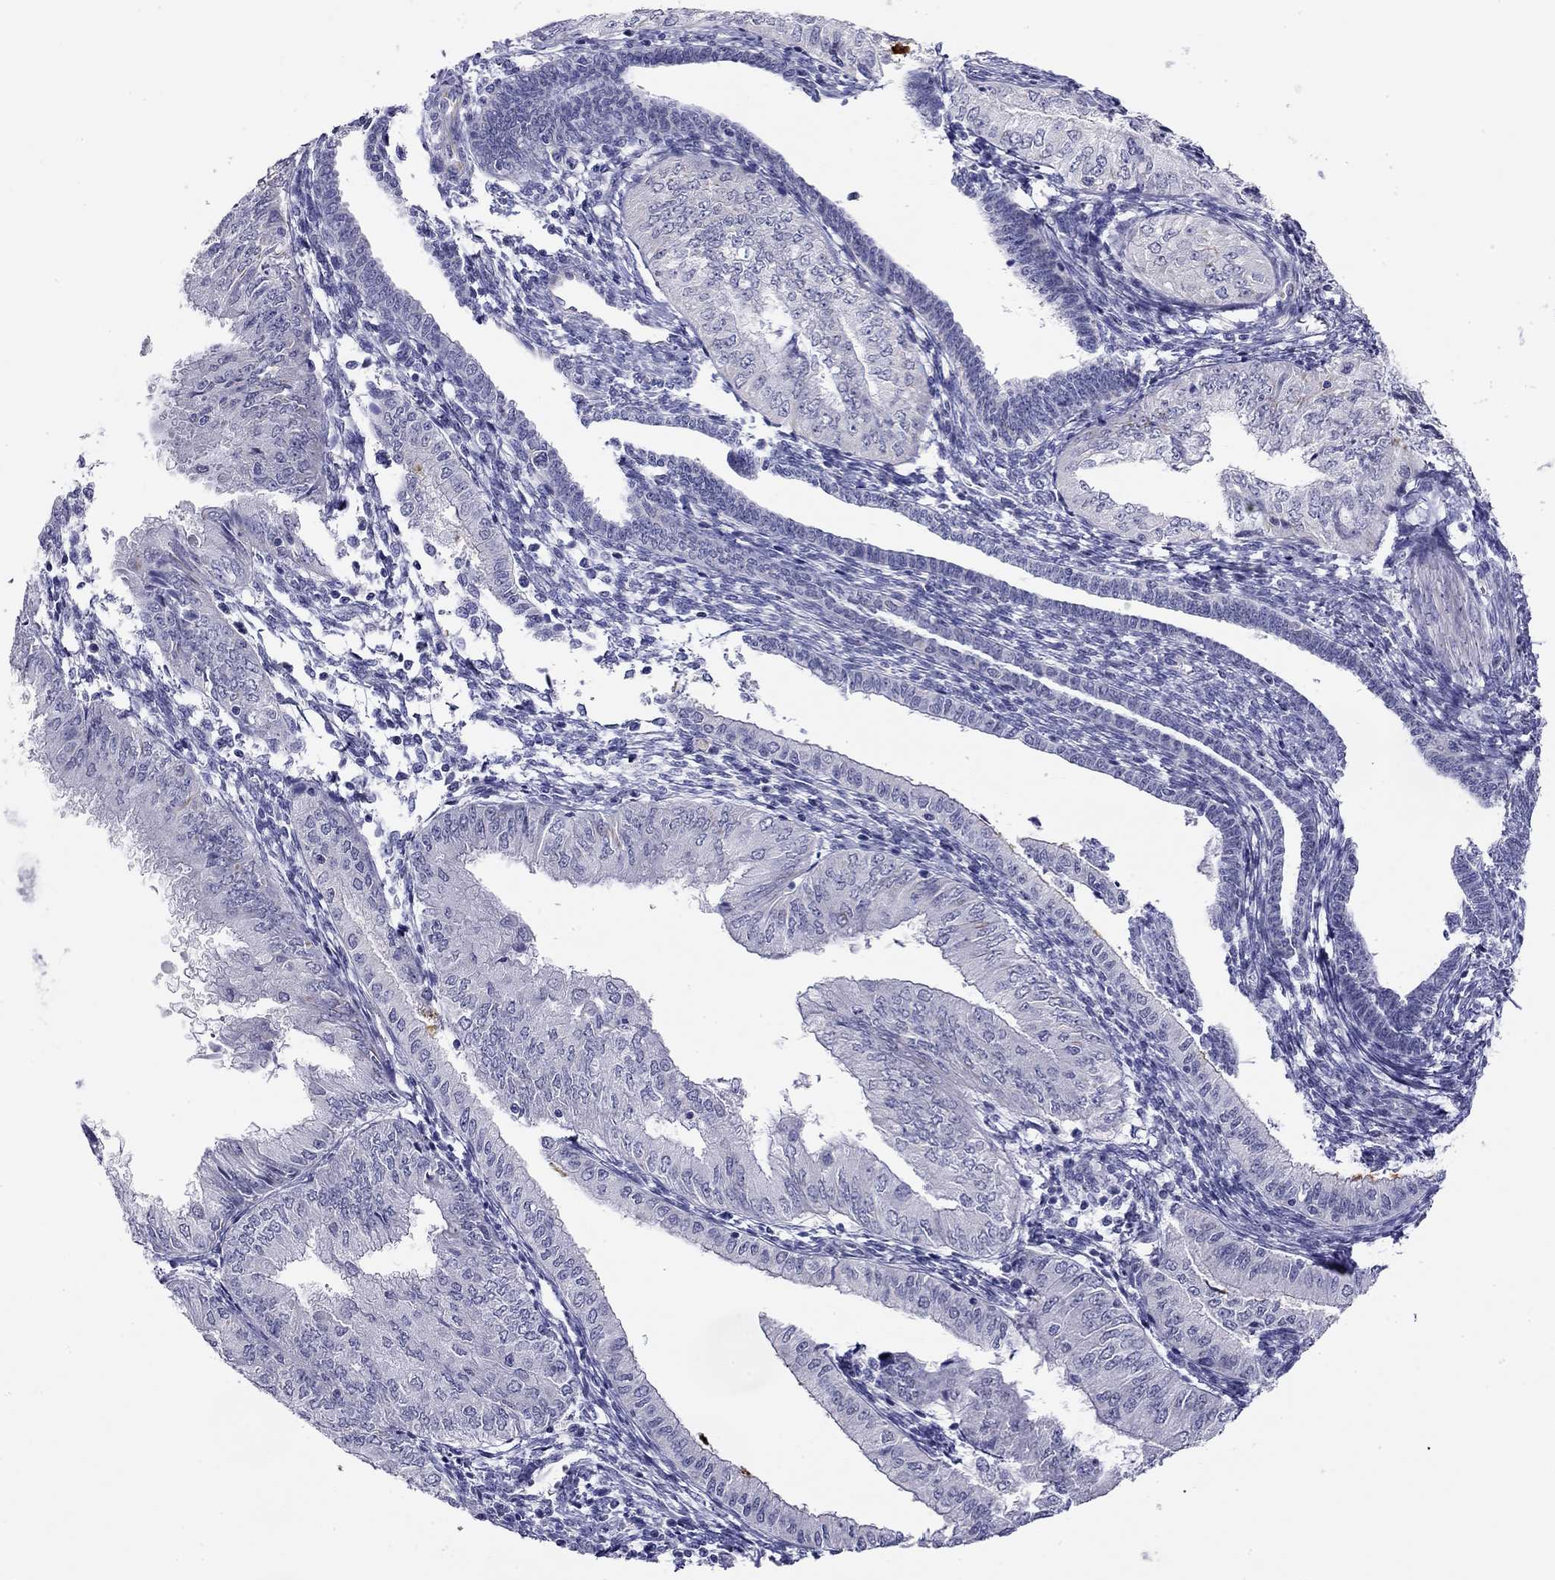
{"staining": {"intensity": "negative", "quantity": "none", "location": "none"}, "tissue": "endometrial cancer", "cell_type": "Tumor cells", "image_type": "cancer", "snomed": [{"axis": "morphology", "description": "Adenocarcinoma, NOS"}, {"axis": "topography", "description": "Endometrium"}], "caption": "Immunohistochemistry photomicrograph of human endometrial adenocarcinoma stained for a protein (brown), which reveals no positivity in tumor cells.", "gene": "RTL1", "patient": {"sex": "female", "age": 53}}